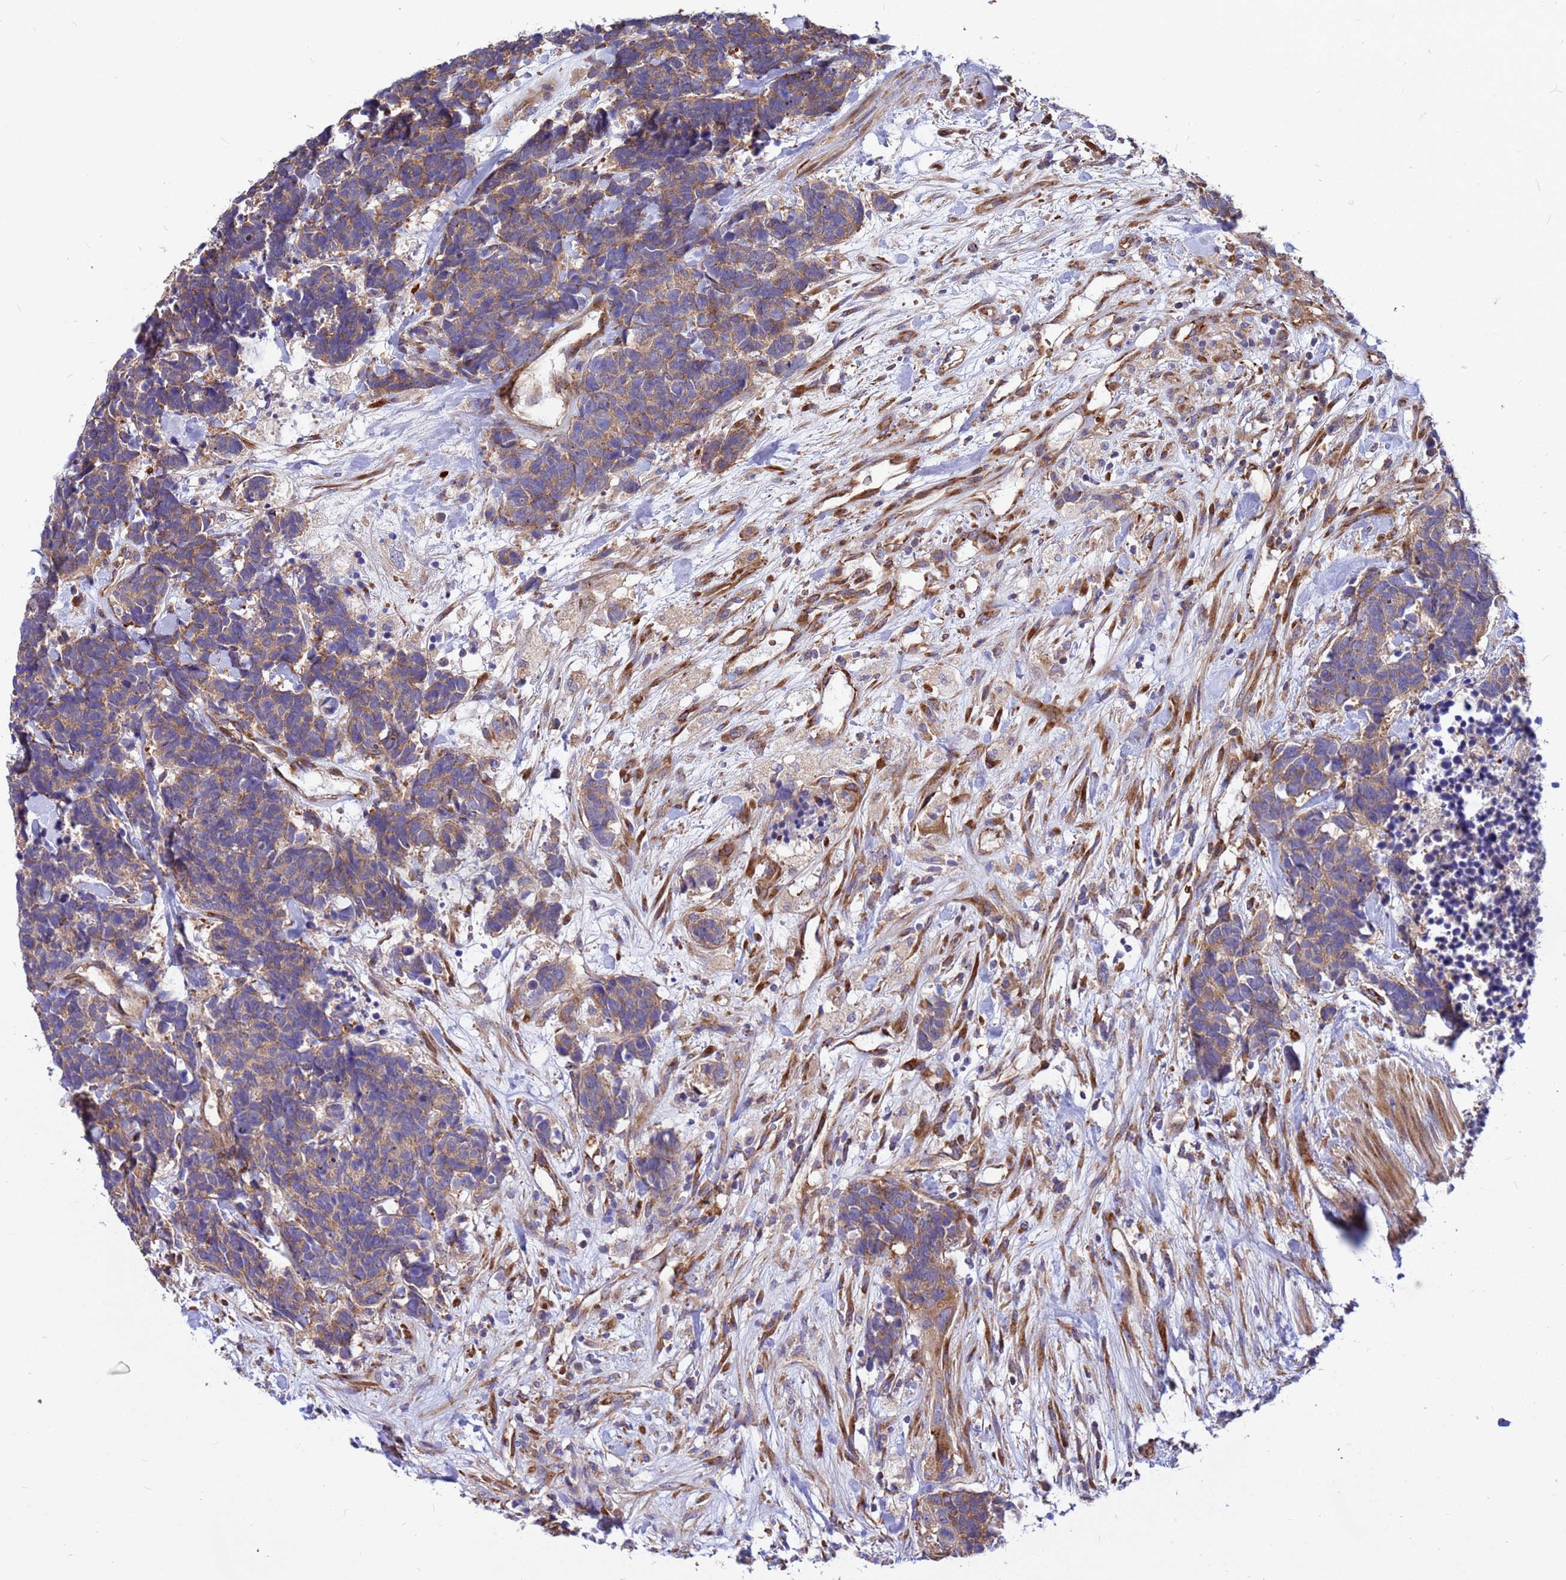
{"staining": {"intensity": "weak", "quantity": ">75%", "location": "cytoplasmic/membranous"}, "tissue": "carcinoid", "cell_type": "Tumor cells", "image_type": "cancer", "snomed": [{"axis": "morphology", "description": "Carcinoma, NOS"}, {"axis": "morphology", "description": "Carcinoid, malignant, NOS"}, {"axis": "topography", "description": "Prostate"}], "caption": "Human carcinoid stained for a protein (brown) reveals weak cytoplasmic/membranous positive expression in about >75% of tumor cells.", "gene": "ZNF669", "patient": {"sex": "male", "age": 57}}